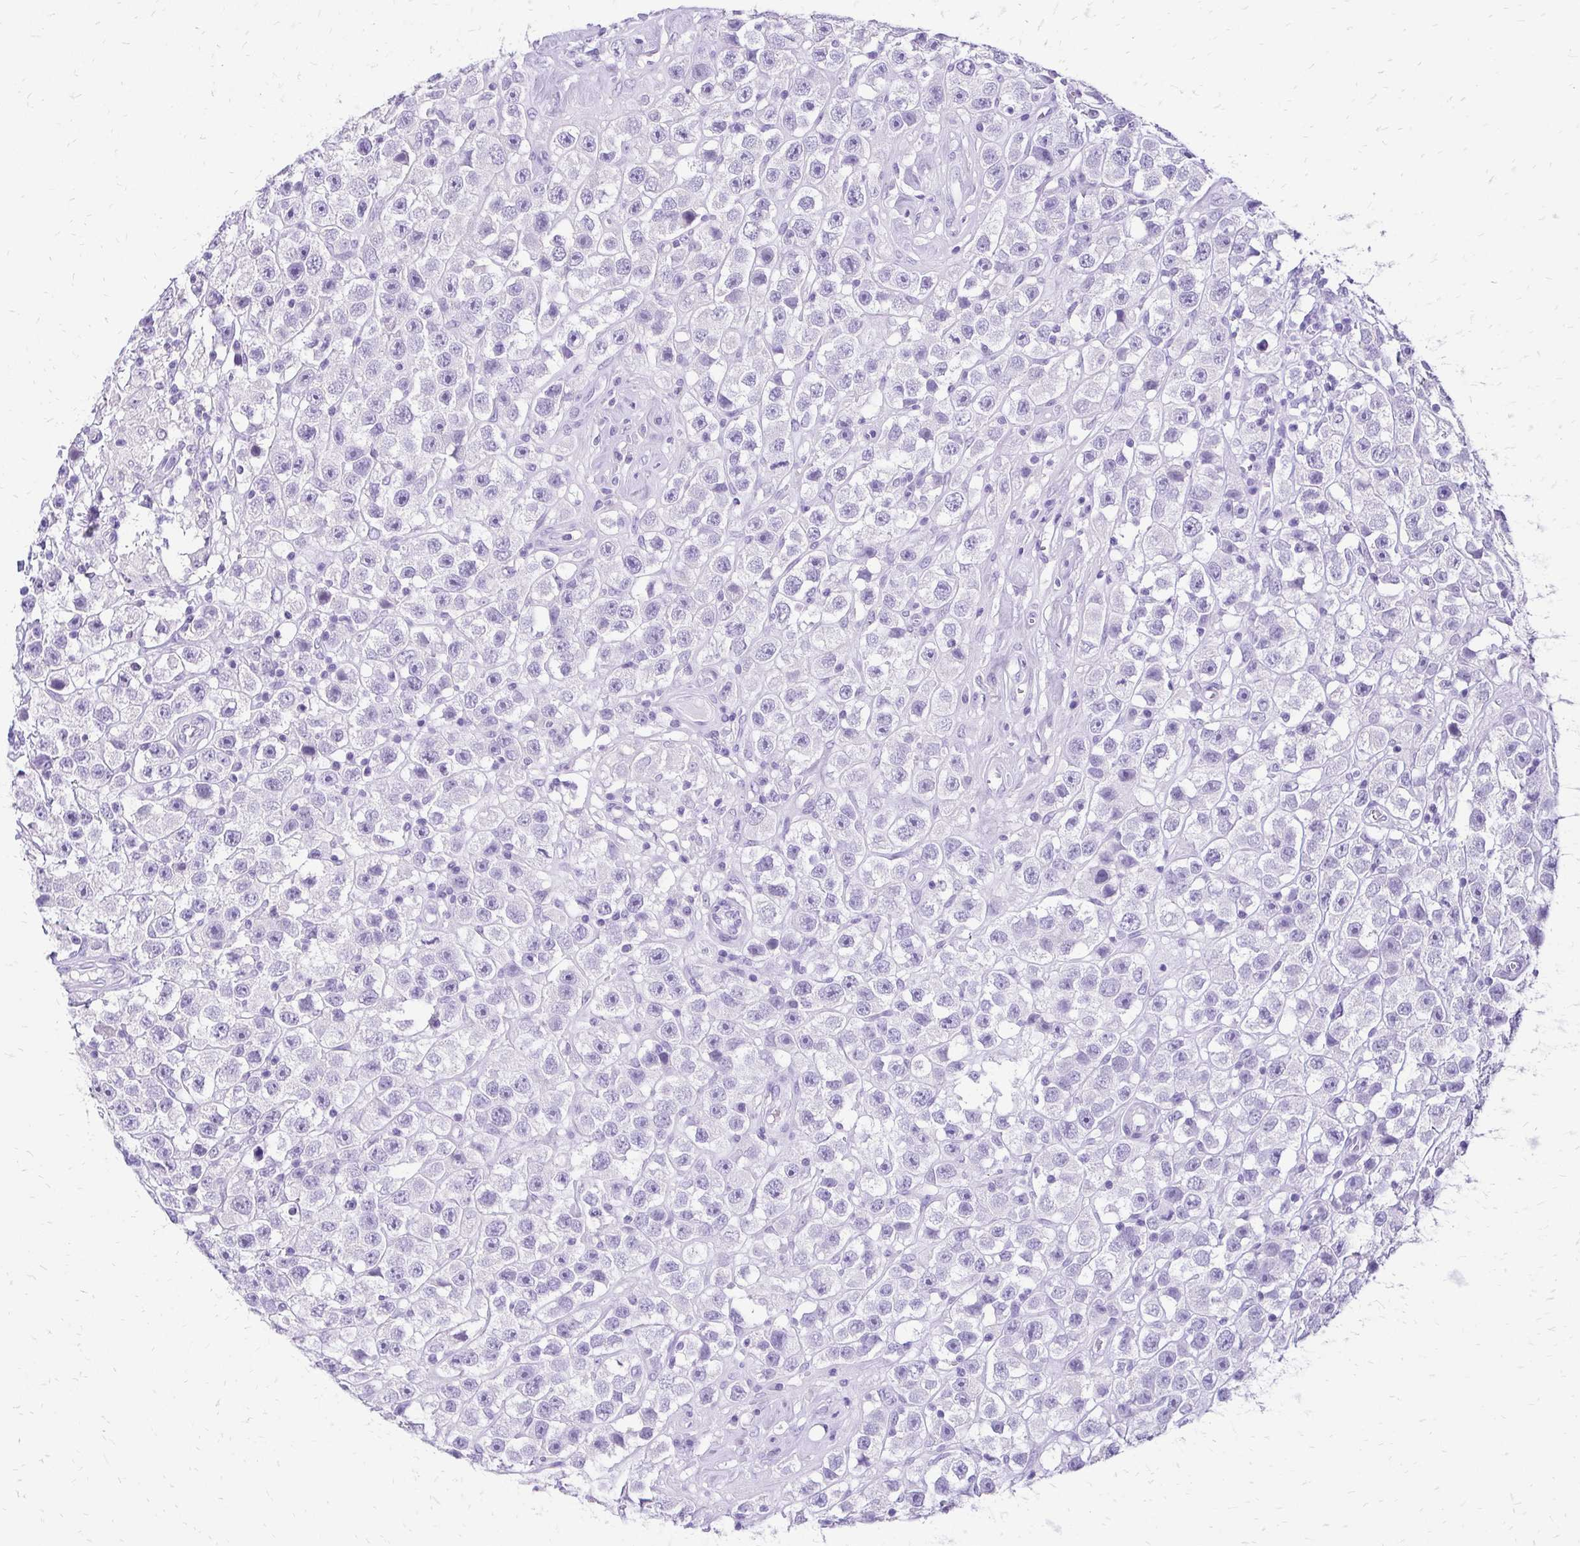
{"staining": {"intensity": "negative", "quantity": "none", "location": "none"}, "tissue": "testis cancer", "cell_type": "Tumor cells", "image_type": "cancer", "snomed": [{"axis": "morphology", "description": "Seminoma, NOS"}, {"axis": "topography", "description": "Testis"}], "caption": "A high-resolution image shows immunohistochemistry staining of testis cancer (seminoma), which reveals no significant expression in tumor cells. The staining is performed using DAB (3,3'-diaminobenzidine) brown chromogen with nuclei counter-stained in using hematoxylin.", "gene": "SLC32A1", "patient": {"sex": "male", "age": 45}}